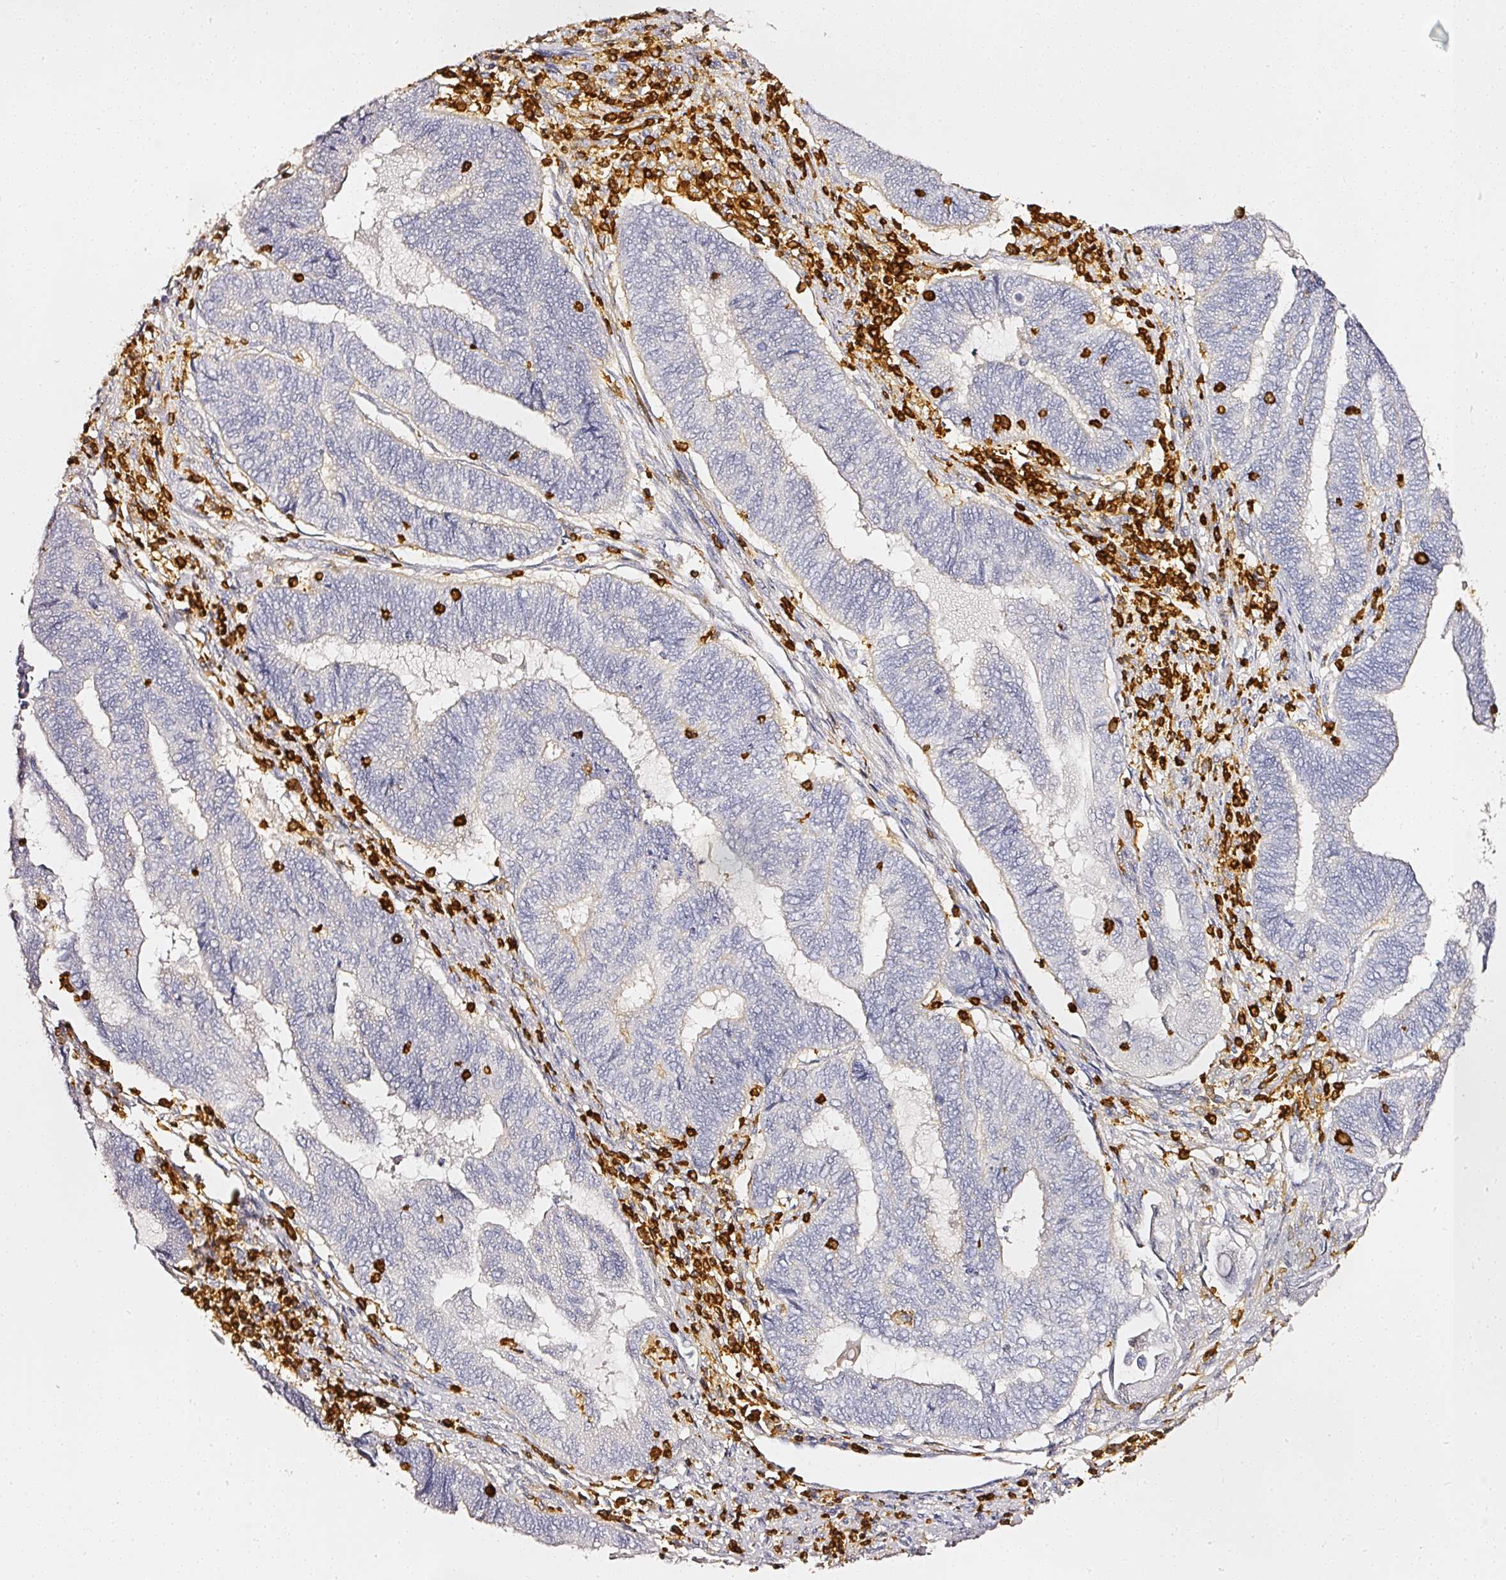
{"staining": {"intensity": "negative", "quantity": "none", "location": "none"}, "tissue": "endometrial cancer", "cell_type": "Tumor cells", "image_type": "cancer", "snomed": [{"axis": "morphology", "description": "Adenocarcinoma, NOS"}, {"axis": "topography", "description": "Uterus"}, {"axis": "topography", "description": "Endometrium"}], "caption": "Immunohistochemistry photomicrograph of endometrial cancer (adenocarcinoma) stained for a protein (brown), which demonstrates no positivity in tumor cells.", "gene": "EVL", "patient": {"sex": "female", "age": 70}}